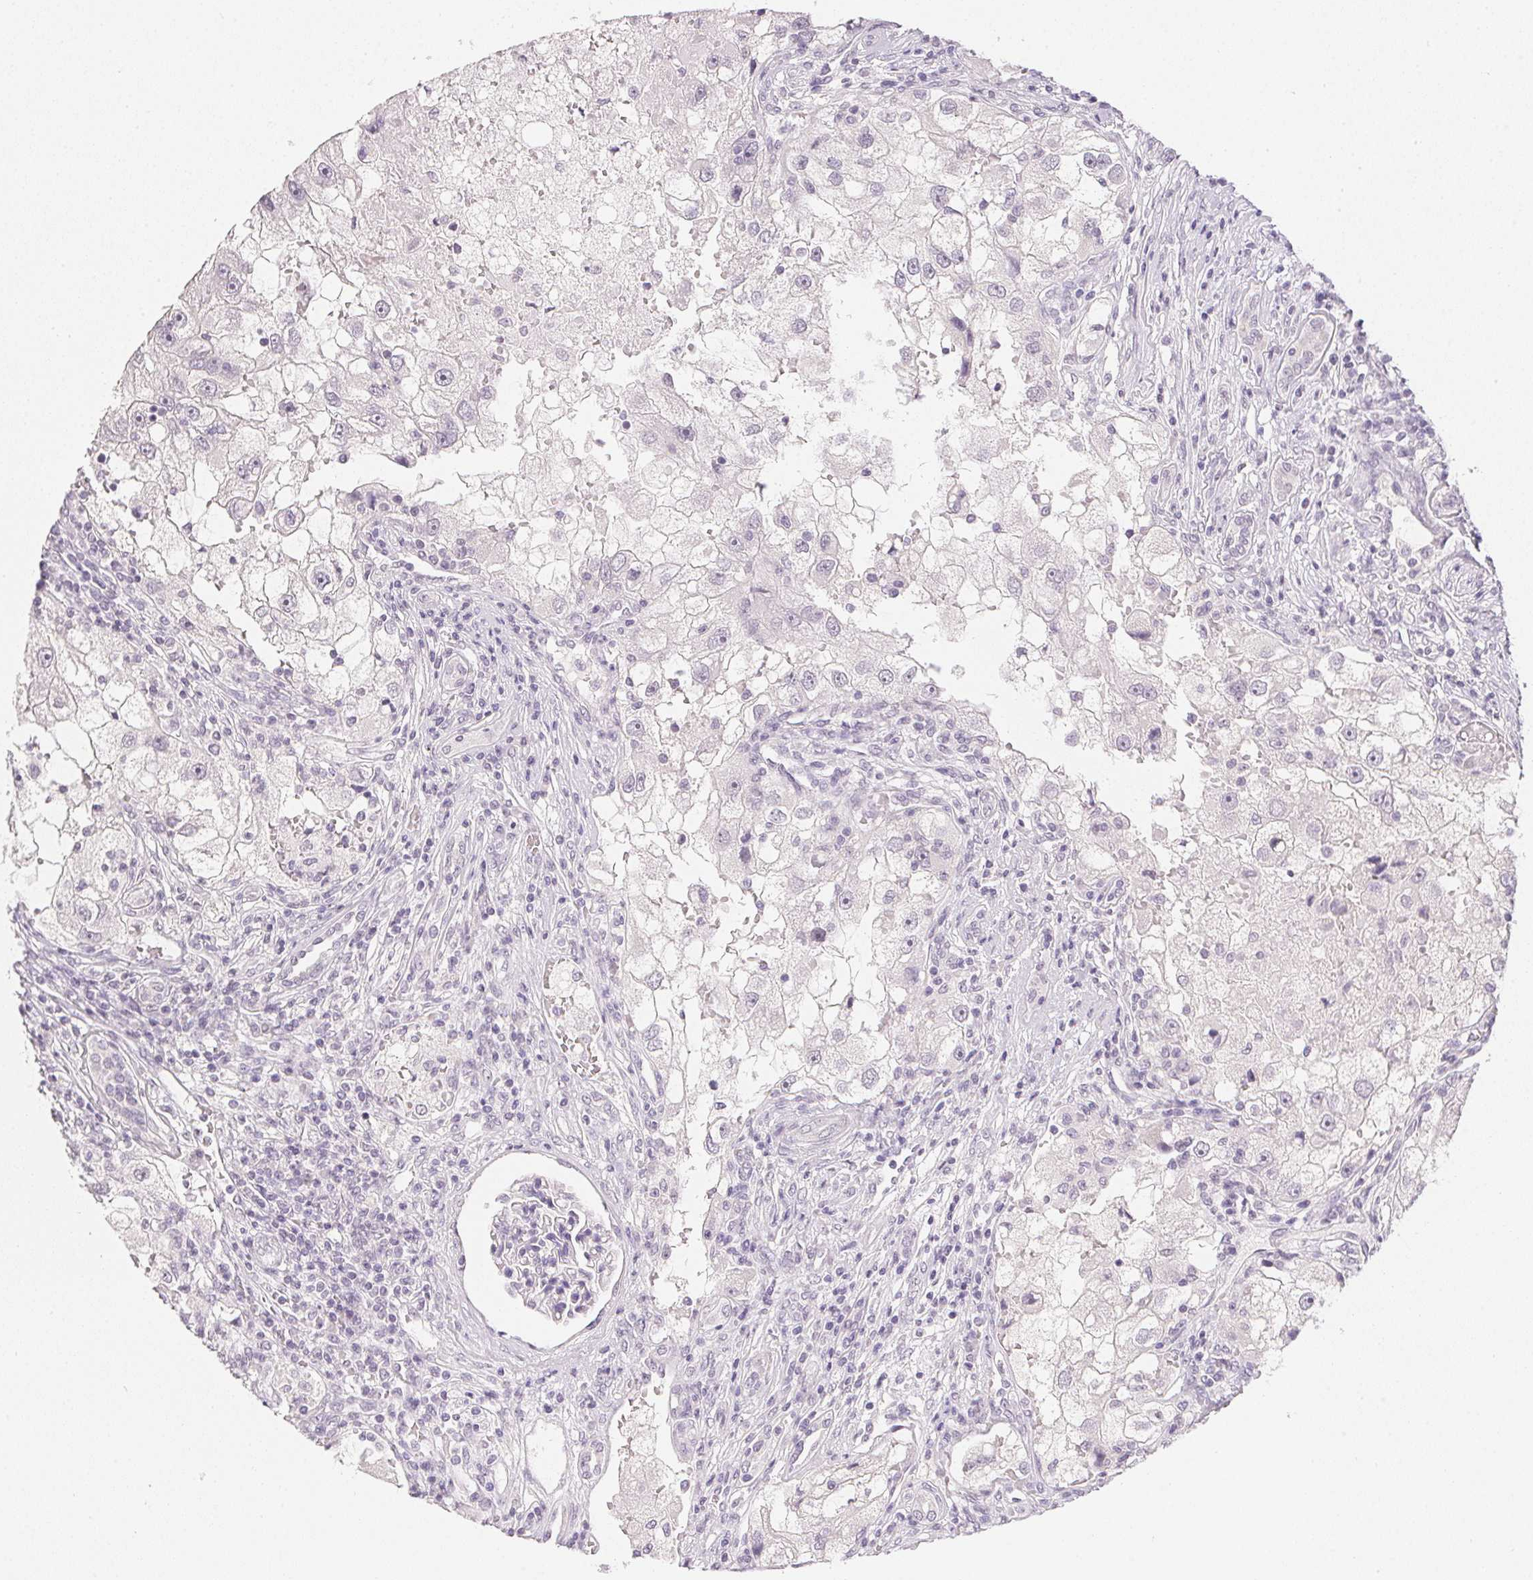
{"staining": {"intensity": "negative", "quantity": "none", "location": "none"}, "tissue": "renal cancer", "cell_type": "Tumor cells", "image_type": "cancer", "snomed": [{"axis": "morphology", "description": "Adenocarcinoma, NOS"}, {"axis": "topography", "description": "Kidney"}], "caption": "This is an immunohistochemistry (IHC) histopathology image of human renal adenocarcinoma. There is no staining in tumor cells.", "gene": "PPY", "patient": {"sex": "male", "age": 63}}